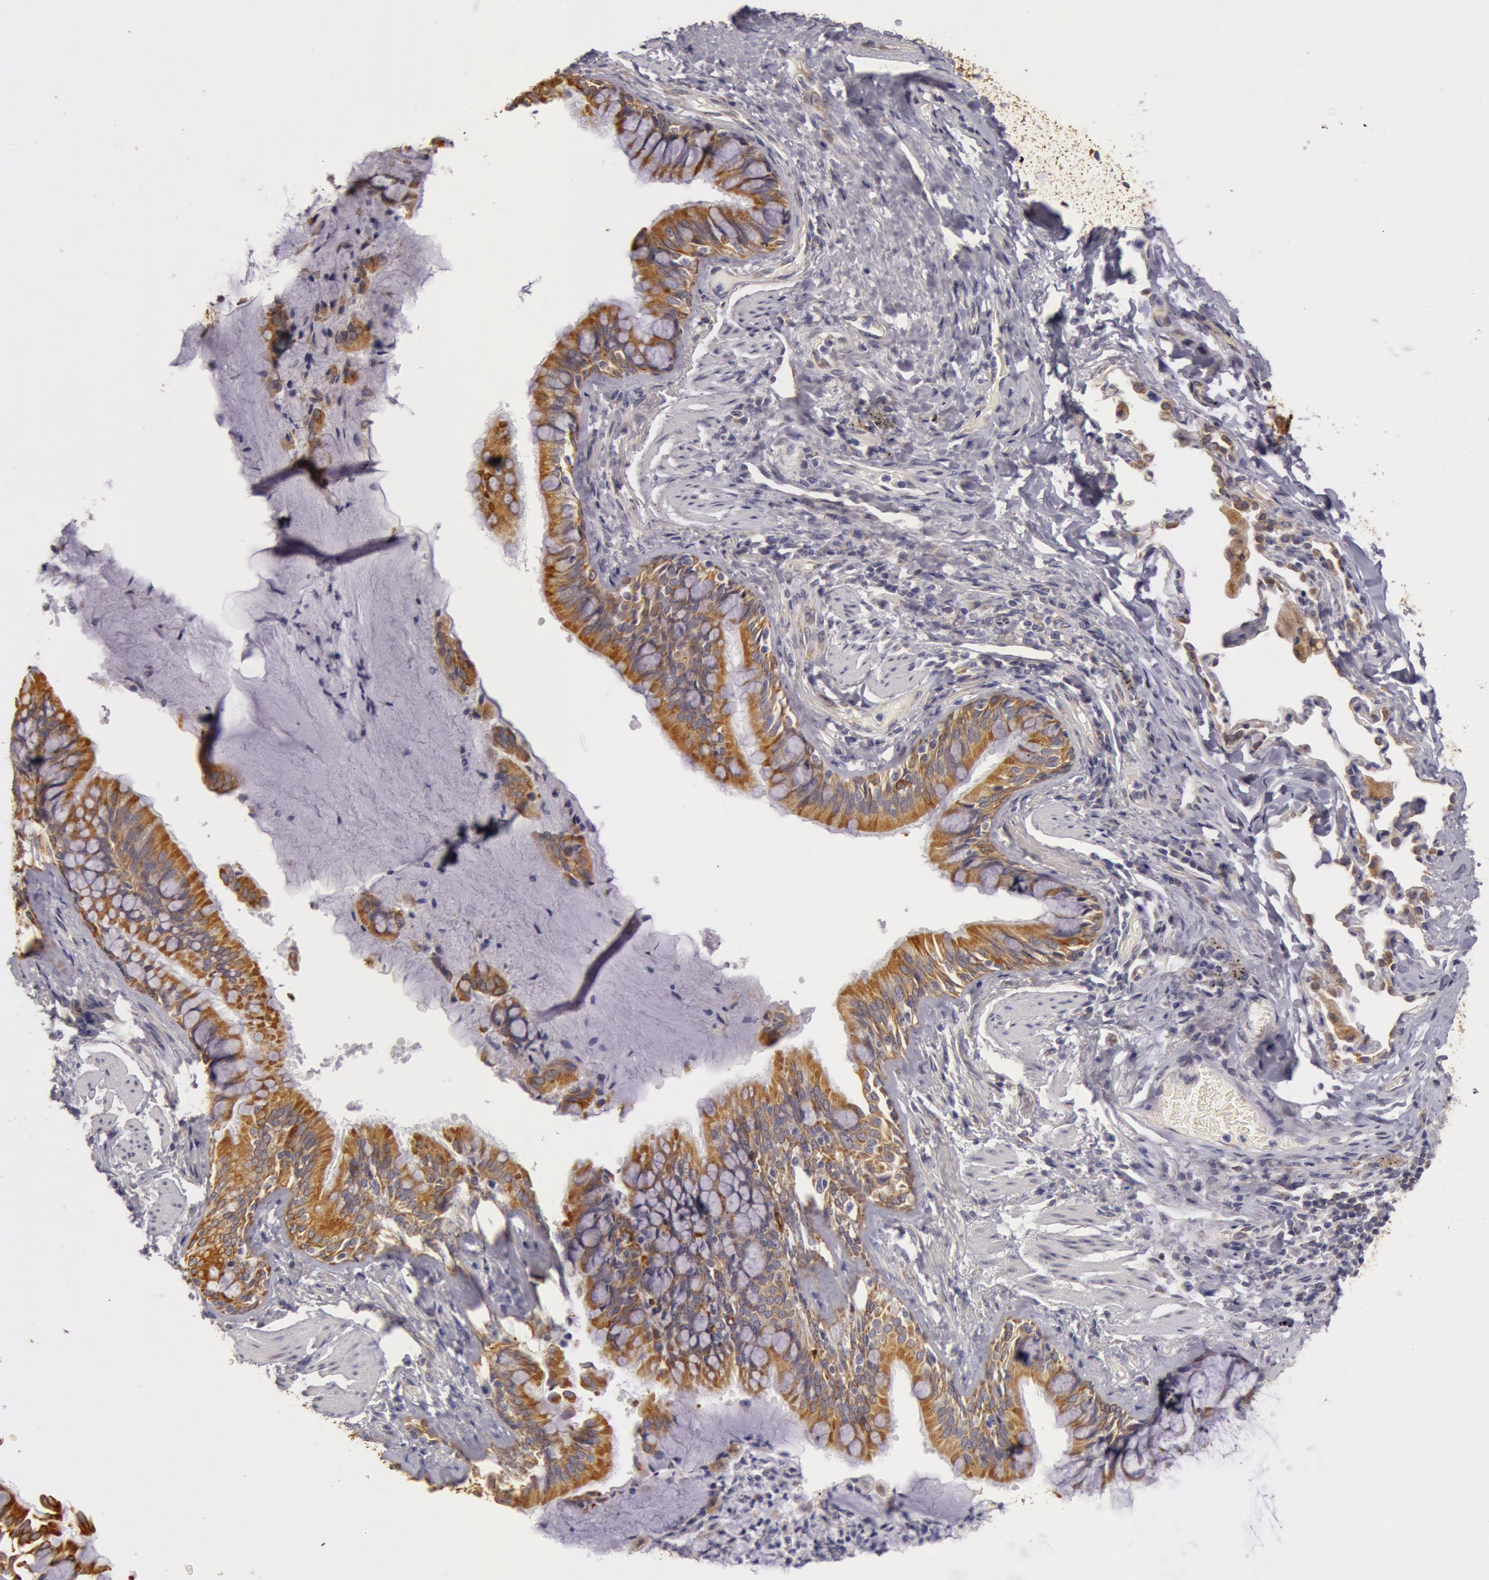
{"staining": {"intensity": "moderate", "quantity": ">75%", "location": "cytoplasmic/membranous"}, "tissue": "bronchus", "cell_type": "Respiratory epithelial cells", "image_type": "normal", "snomed": [{"axis": "morphology", "description": "Normal tissue, NOS"}, {"axis": "topography", "description": "Lung"}], "caption": "Immunohistochemical staining of benign human bronchus reveals moderate cytoplasmic/membranous protein expression in about >75% of respiratory epithelial cells. (Brightfield microscopy of DAB IHC at high magnification).", "gene": "KRT18", "patient": {"sex": "male", "age": 54}}